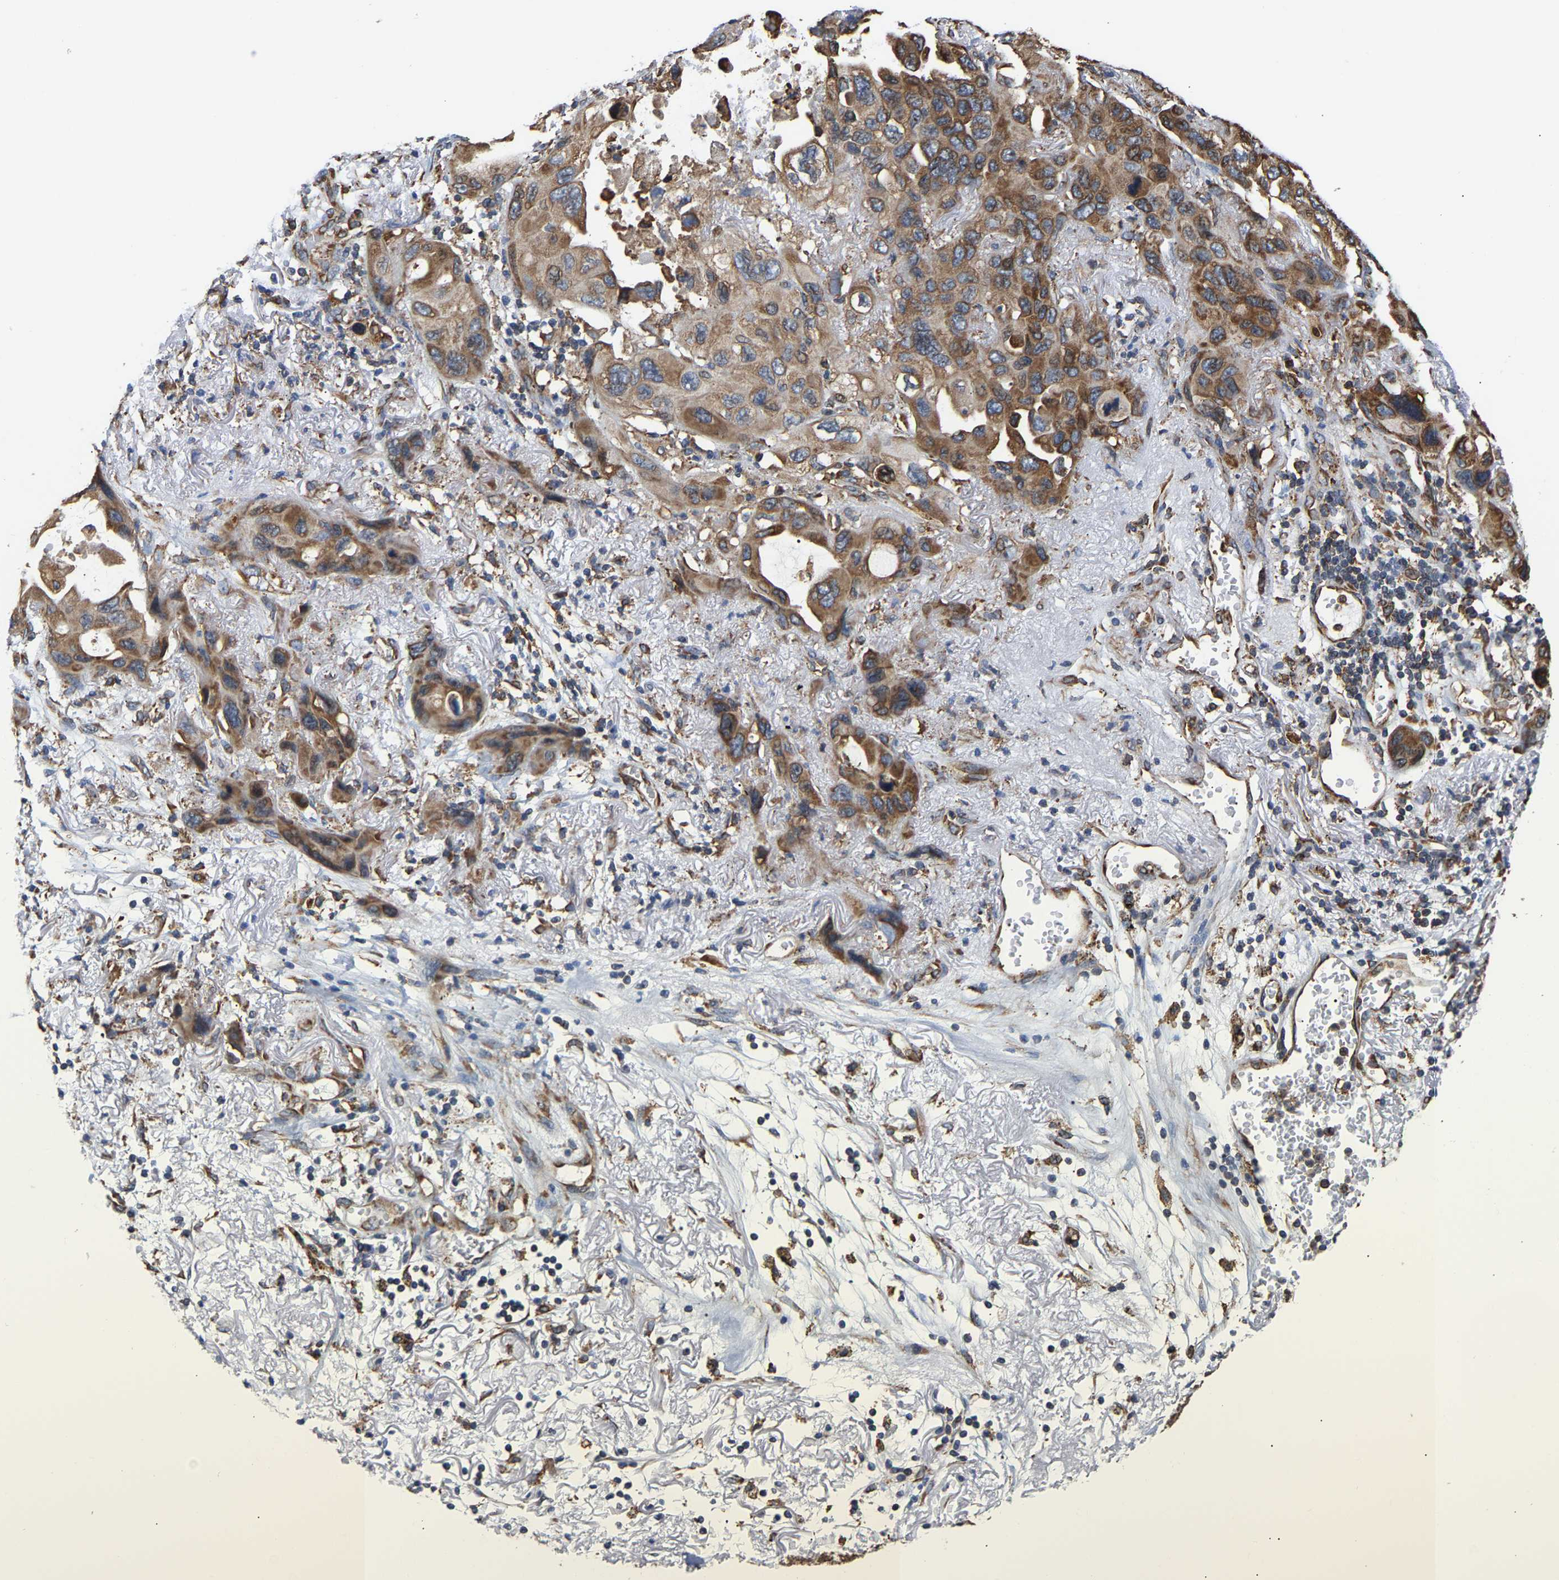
{"staining": {"intensity": "moderate", "quantity": ">75%", "location": "cytoplasmic/membranous"}, "tissue": "lung cancer", "cell_type": "Tumor cells", "image_type": "cancer", "snomed": [{"axis": "morphology", "description": "Squamous cell carcinoma, NOS"}, {"axis": "topography", "description": "Lung"}], "caption": "Protein positivity by immunohistochemistry (IHC) demonstrates moderate cytoplasmic/membranous expression in approximately >75% of tumor cells in lung squamous cell carcinoma. (brown staining indicates protein expression, while blue staining denotes nuclei).", "gene": "ARAP1", "patient": {"sex": "female", "age": 73}}